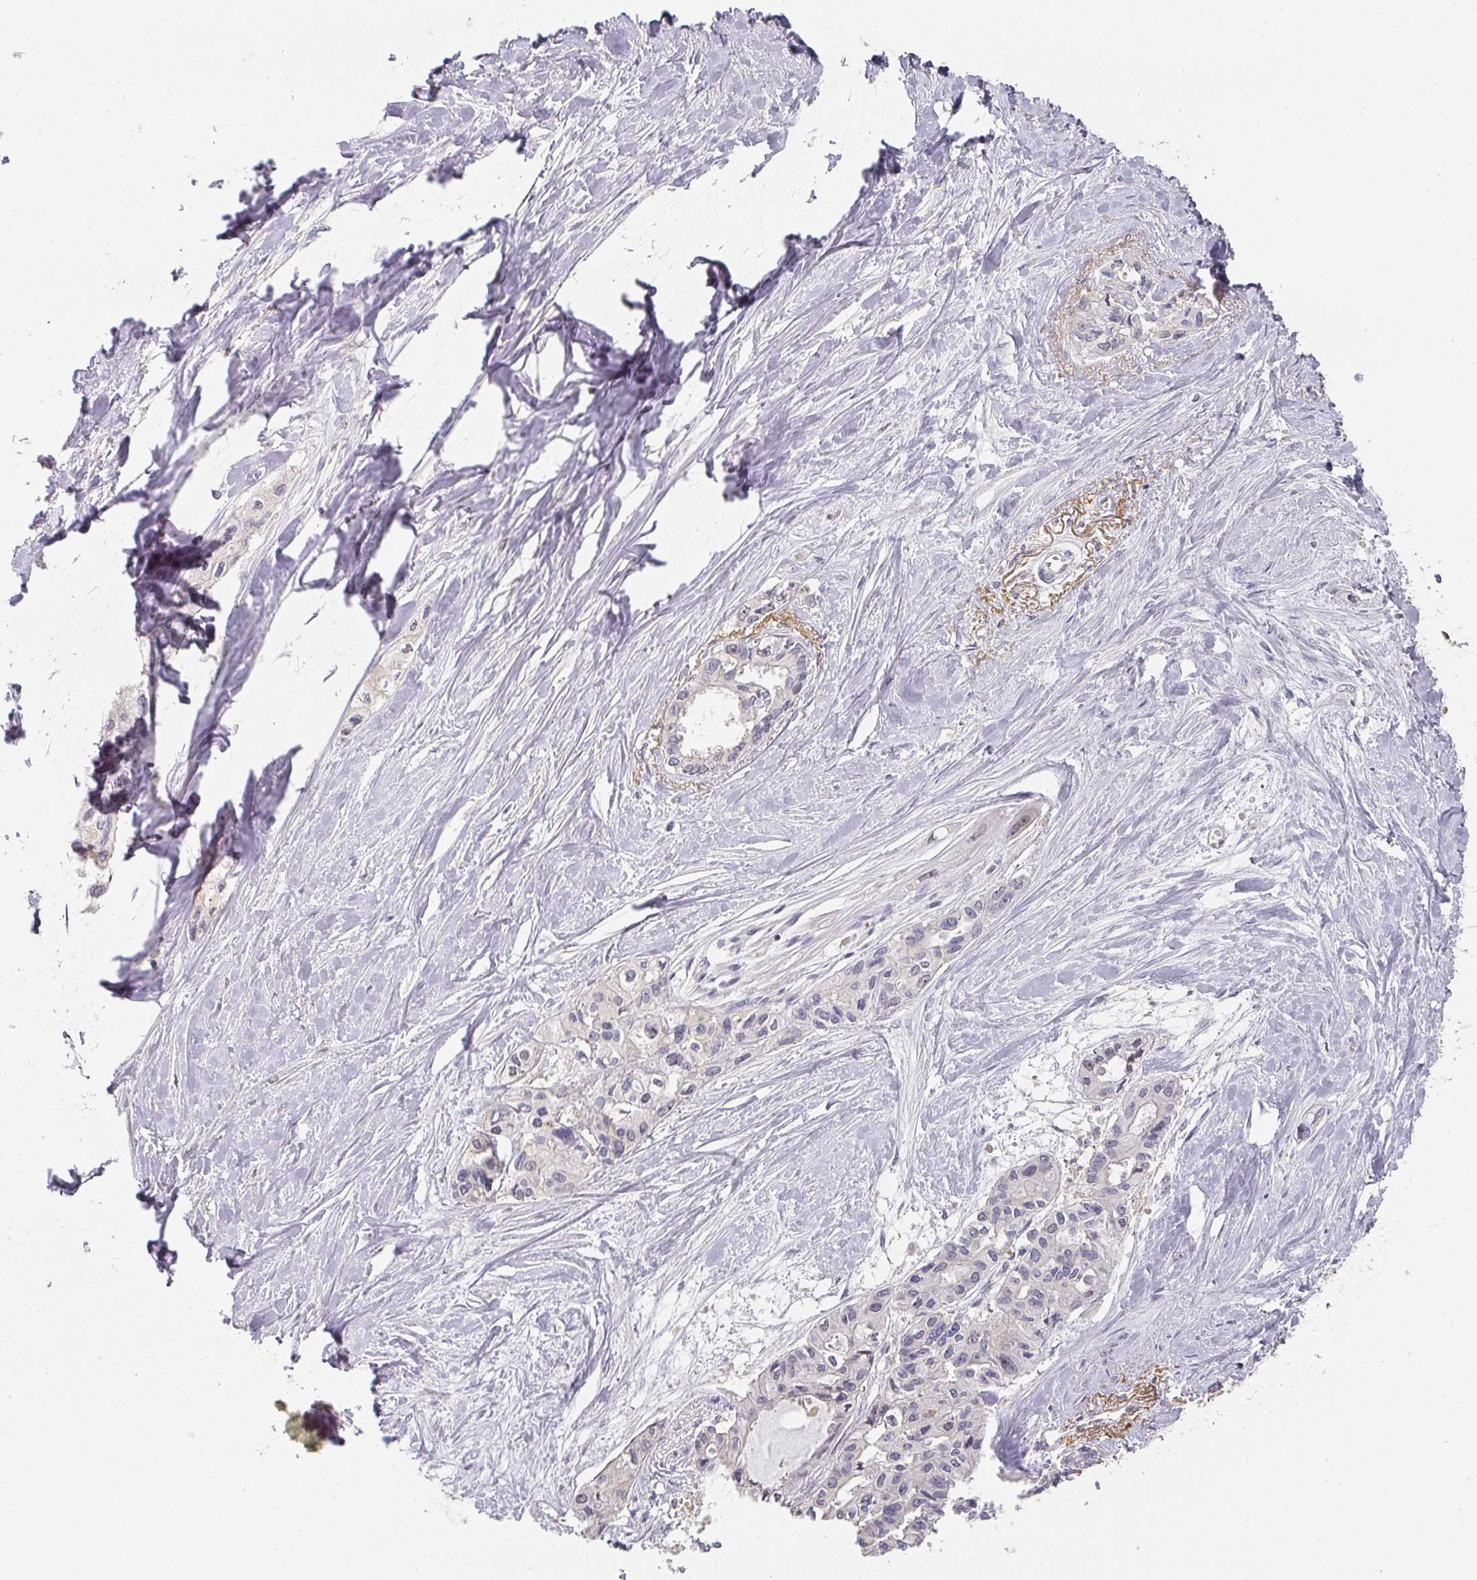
{"staining": {"intensity": "weak", "quantity": "<25%", "location": "nuclear"}, "tissue": "pancreatic cancer", "cell_type": "Tumor cells", "image_type": "cancer", "snomed": [{"axis": "morphology", "description": "Adenocarcinoma, NOS"}, {"axis": "topography", "description": "Pancreas"}], "caption": "IHC of pancreatic cancer demonstrates no positivity in tumor cells.", "gene": "FOXN4", "patient": {"sex": "female", "age": 50}}